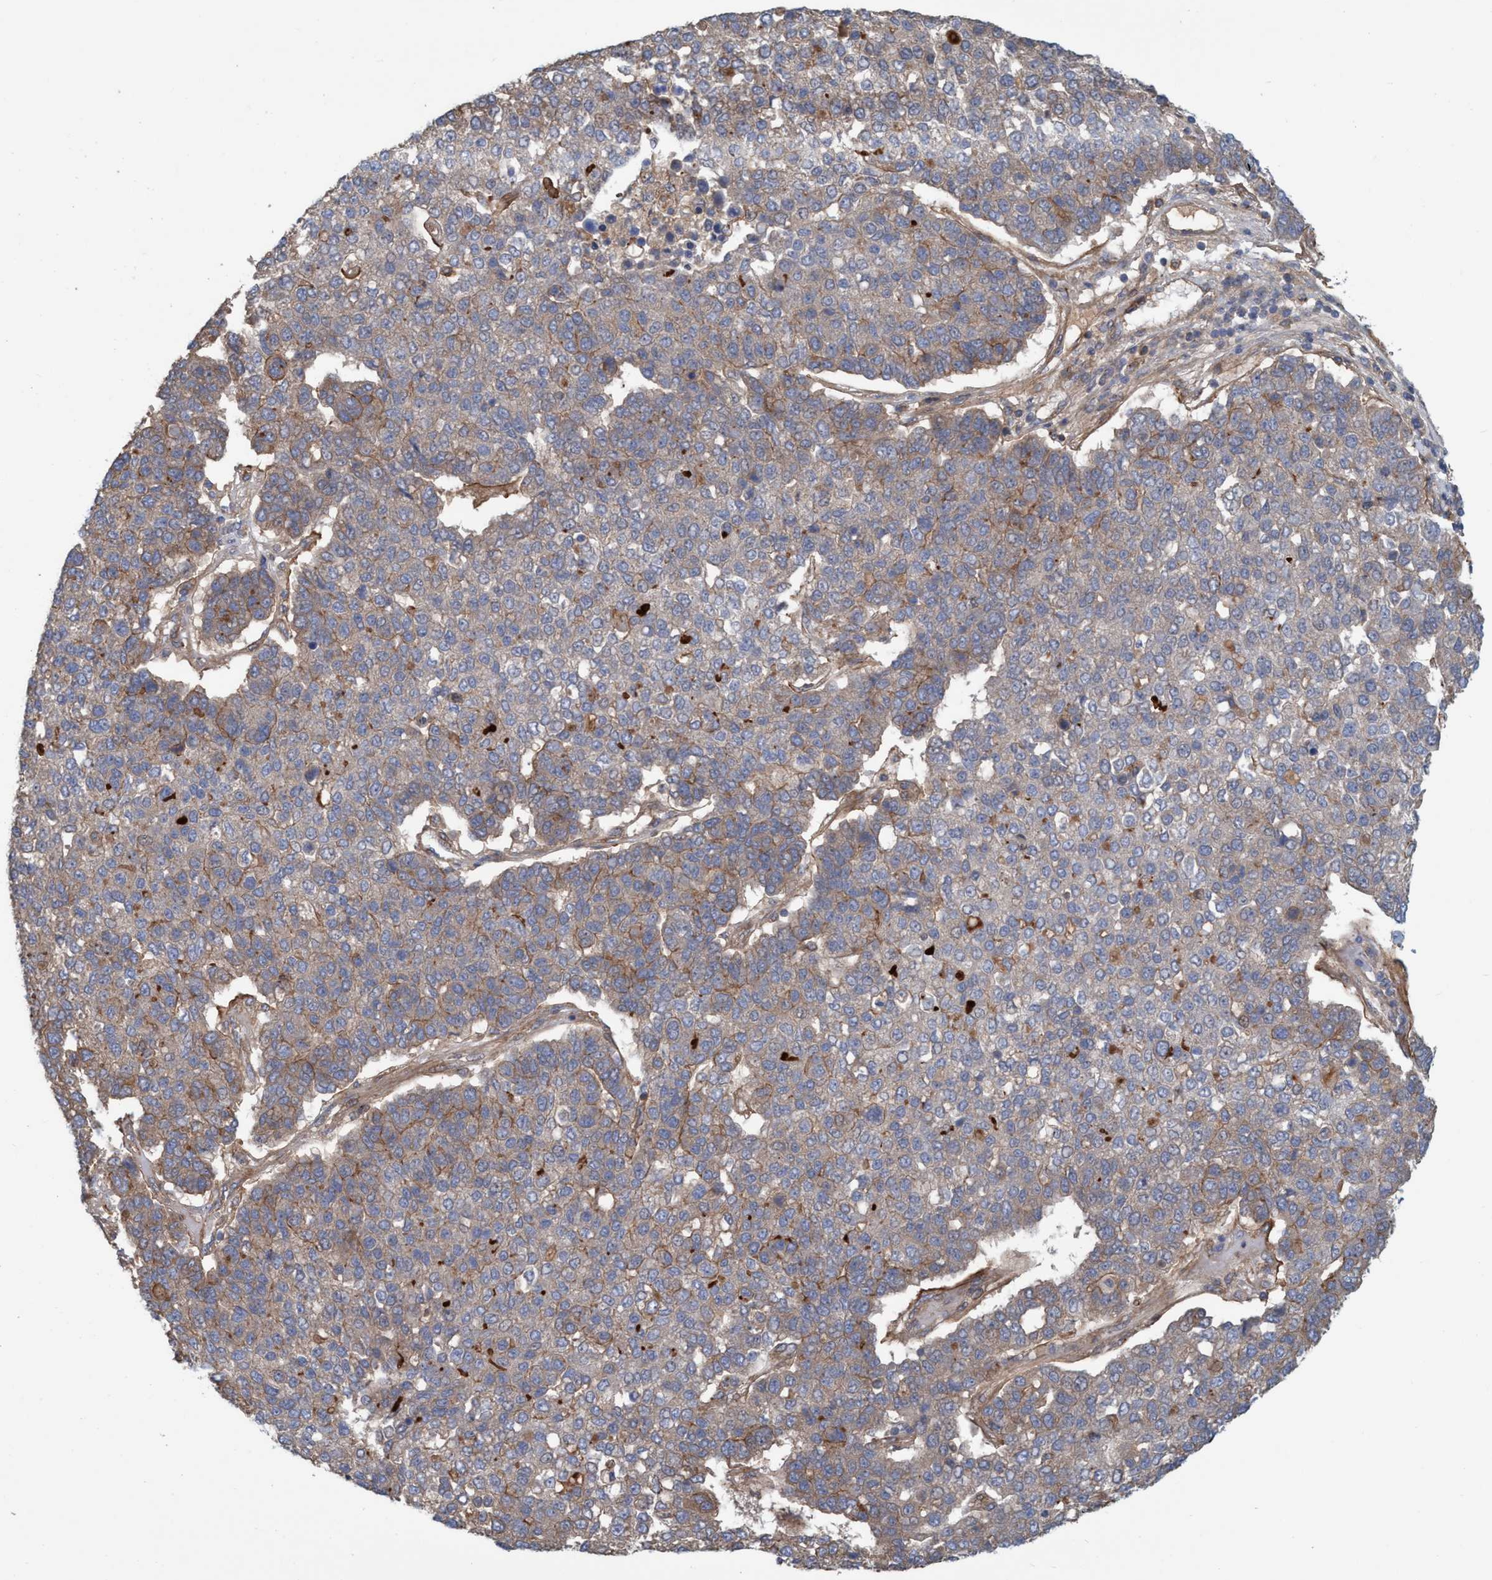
{"staining": {"intensity": "moderate", "quantity": ">75%", "location": "cytoplasmic/membranous"}, "tissue": "pancreatic cancer", "cell_type": "Tumor cells", "image_type": "cancer", "snomed": [{"axis": "morphology", "description": "Adenocarcinoma, NOS"}, {"axis": "topography", "description": "Pancreas"}], "caption": "High-magnification brightfield microscopy of pancreatic cancer stained with DAB (3,3'-diaminobenzidine) (brown) and counterstained with hematoxylin (blue). tumor cells exhibit moderate cytoplasmic/membranous staining is appreciated in about>75% of cells.", "gene": "SPECC1", "patient": {"sex": "female", "age": 61}}